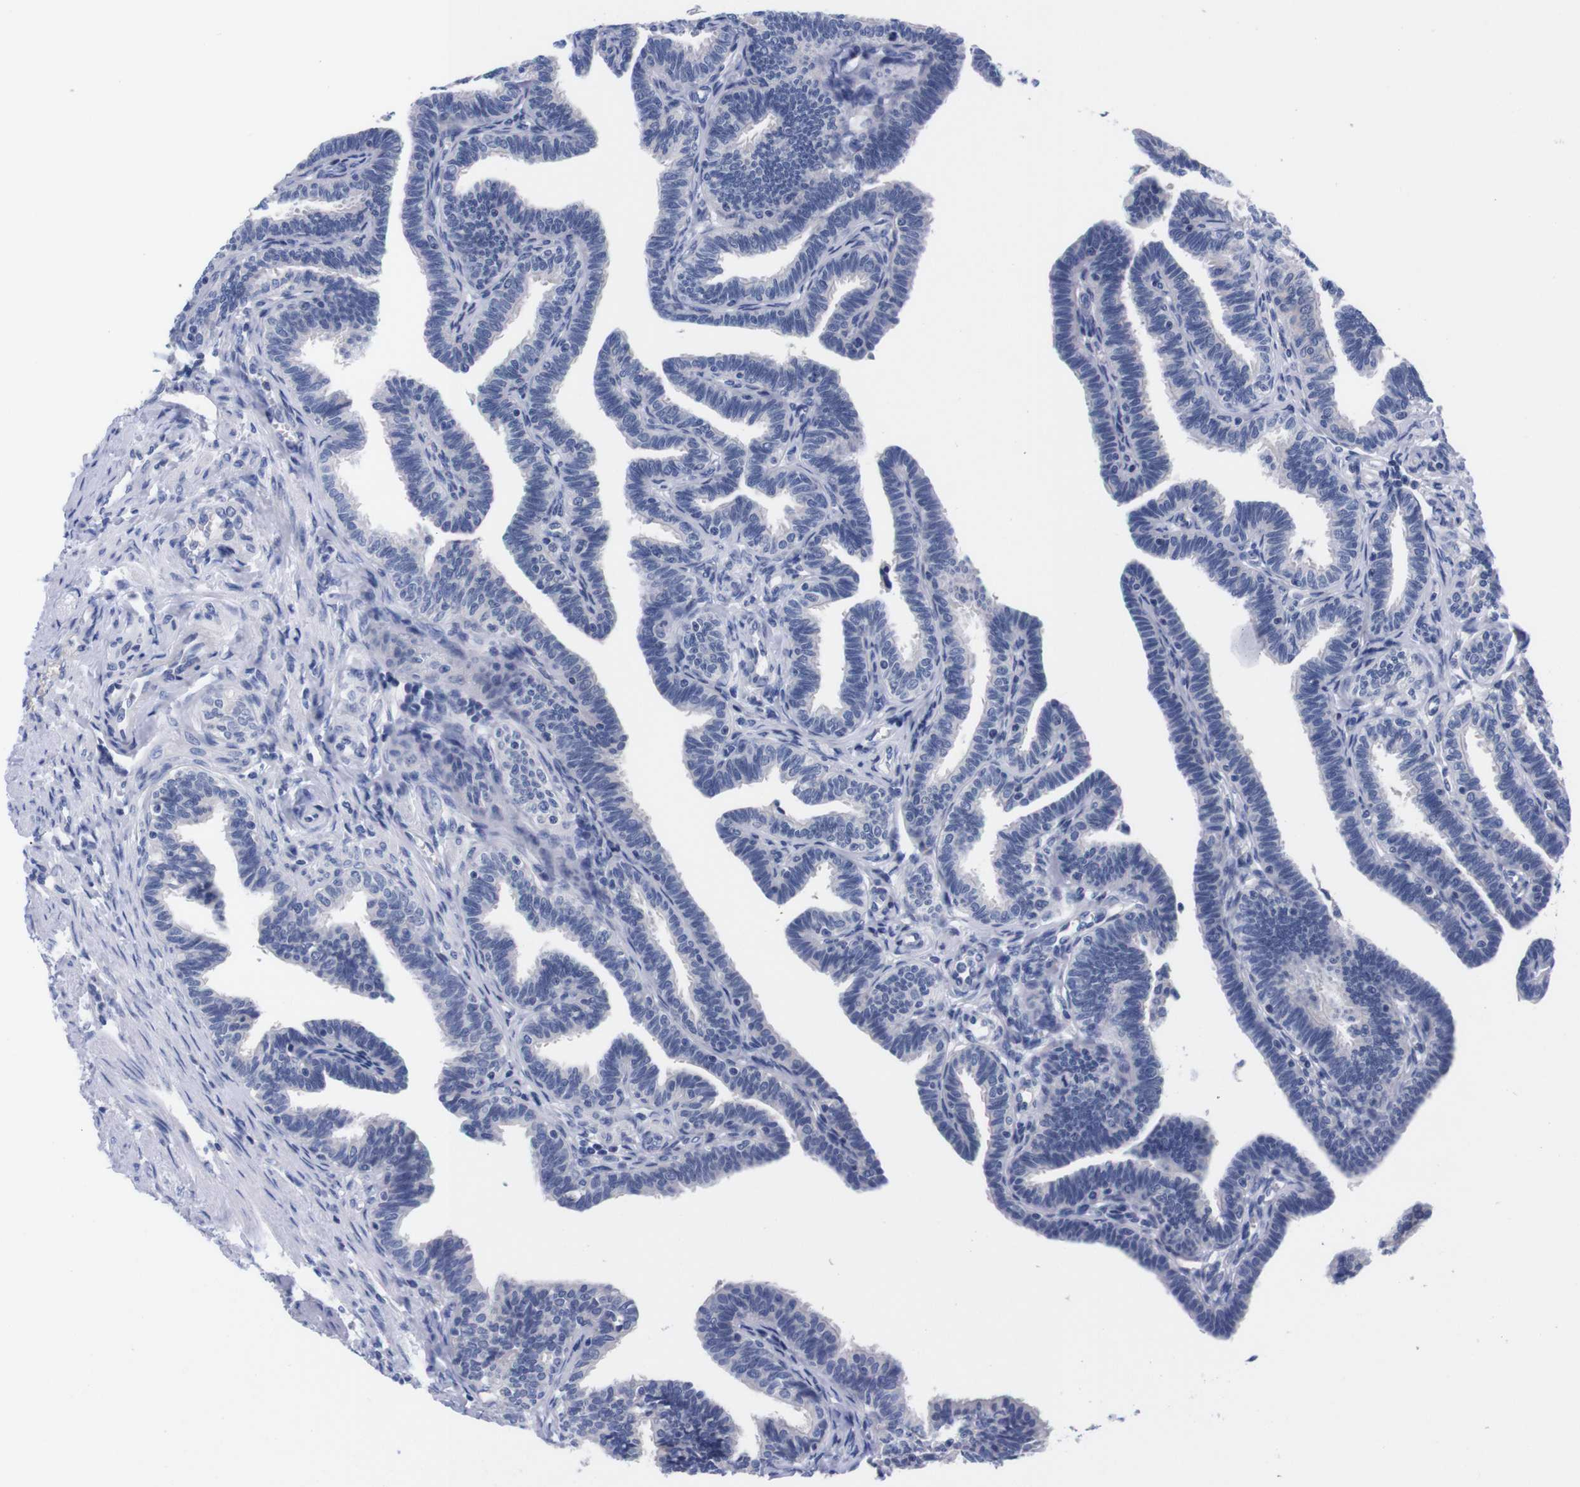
{"staining": {"intensity": "negative", "quantity": "none", "location": "none"}, "tissue": "fallopian tube", "cell_type": "Glandular cells", "image_type": "normal", "snomed": [{"axis": "morphology", "description": "Normal tissue, NOS"}, {"axis": "topography", "description": "Fallopian tube"}, {"axis": "topography", "description": "Ovary"}], "caption": "Immunohistochemistry photomicrograph of normal human fallopian tube stained for a protein (brown), which demonstrates no staining in glandular cells.", "gene": "FAM210A", "patient": {"sex": "female", "age": 23}}